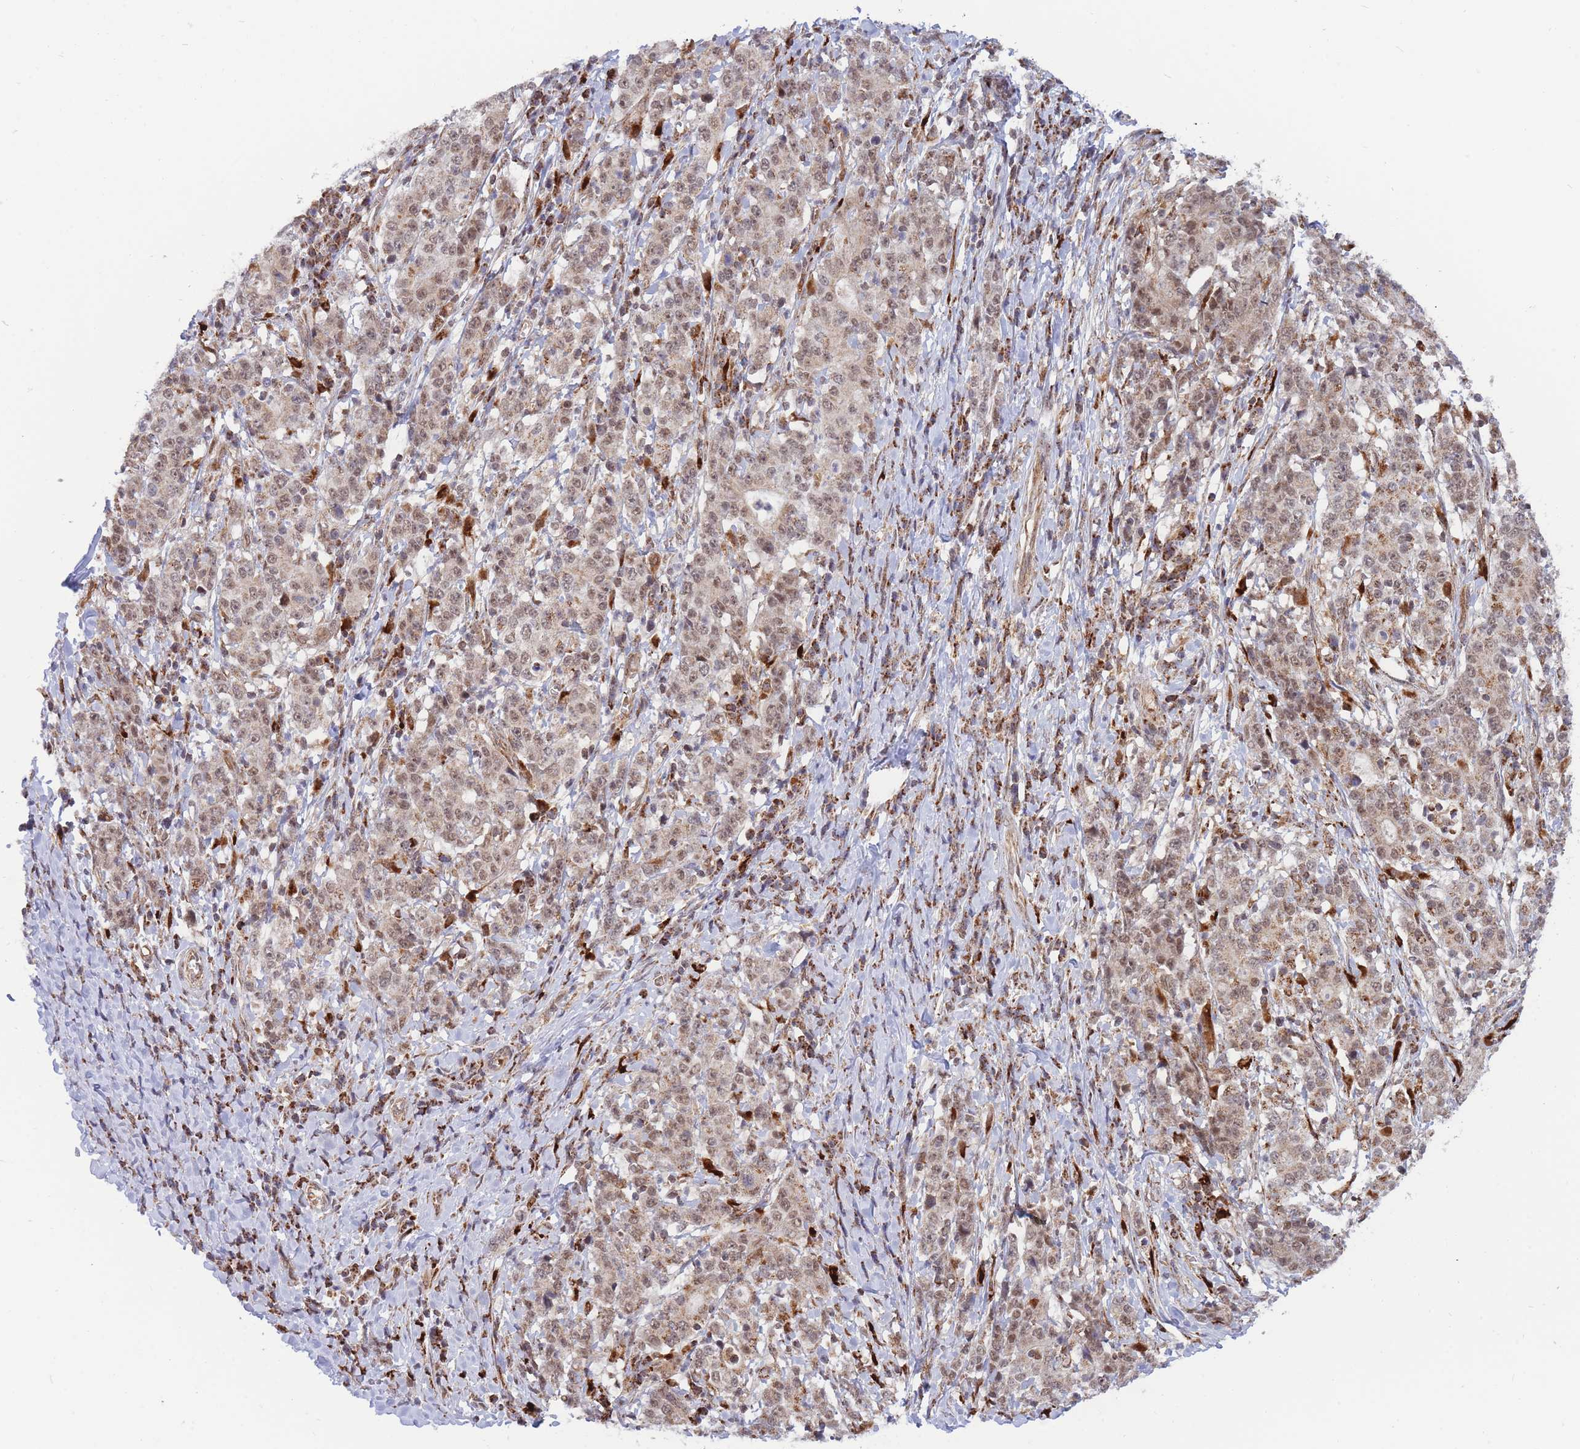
{"staining": {"intensity": "weak", "quantity": ">75%", "location": "nuclear"}, "tissue": "stomach cancer", "cell_type": "Tumor cells", "image_type": "cancer", "snomed": [{"axis": "morphology", "description": "Normal tissue, NOS"}, {"axis": "morphology", "description": "Adenocarcinoma, NOS"}, {"axis": "topography", "description": "Stomach, upper"}, {"axis": "topography", "description": "Stomach"}], "caption": "Immunohistochemistry (IHC) of human stomach adenocarcinoma demonstrates low levels of weak nuclear positivity in about >75% of tumor cells.", "gene": "BOD1L1", "patient": {"sex": "male", "age": 59}}